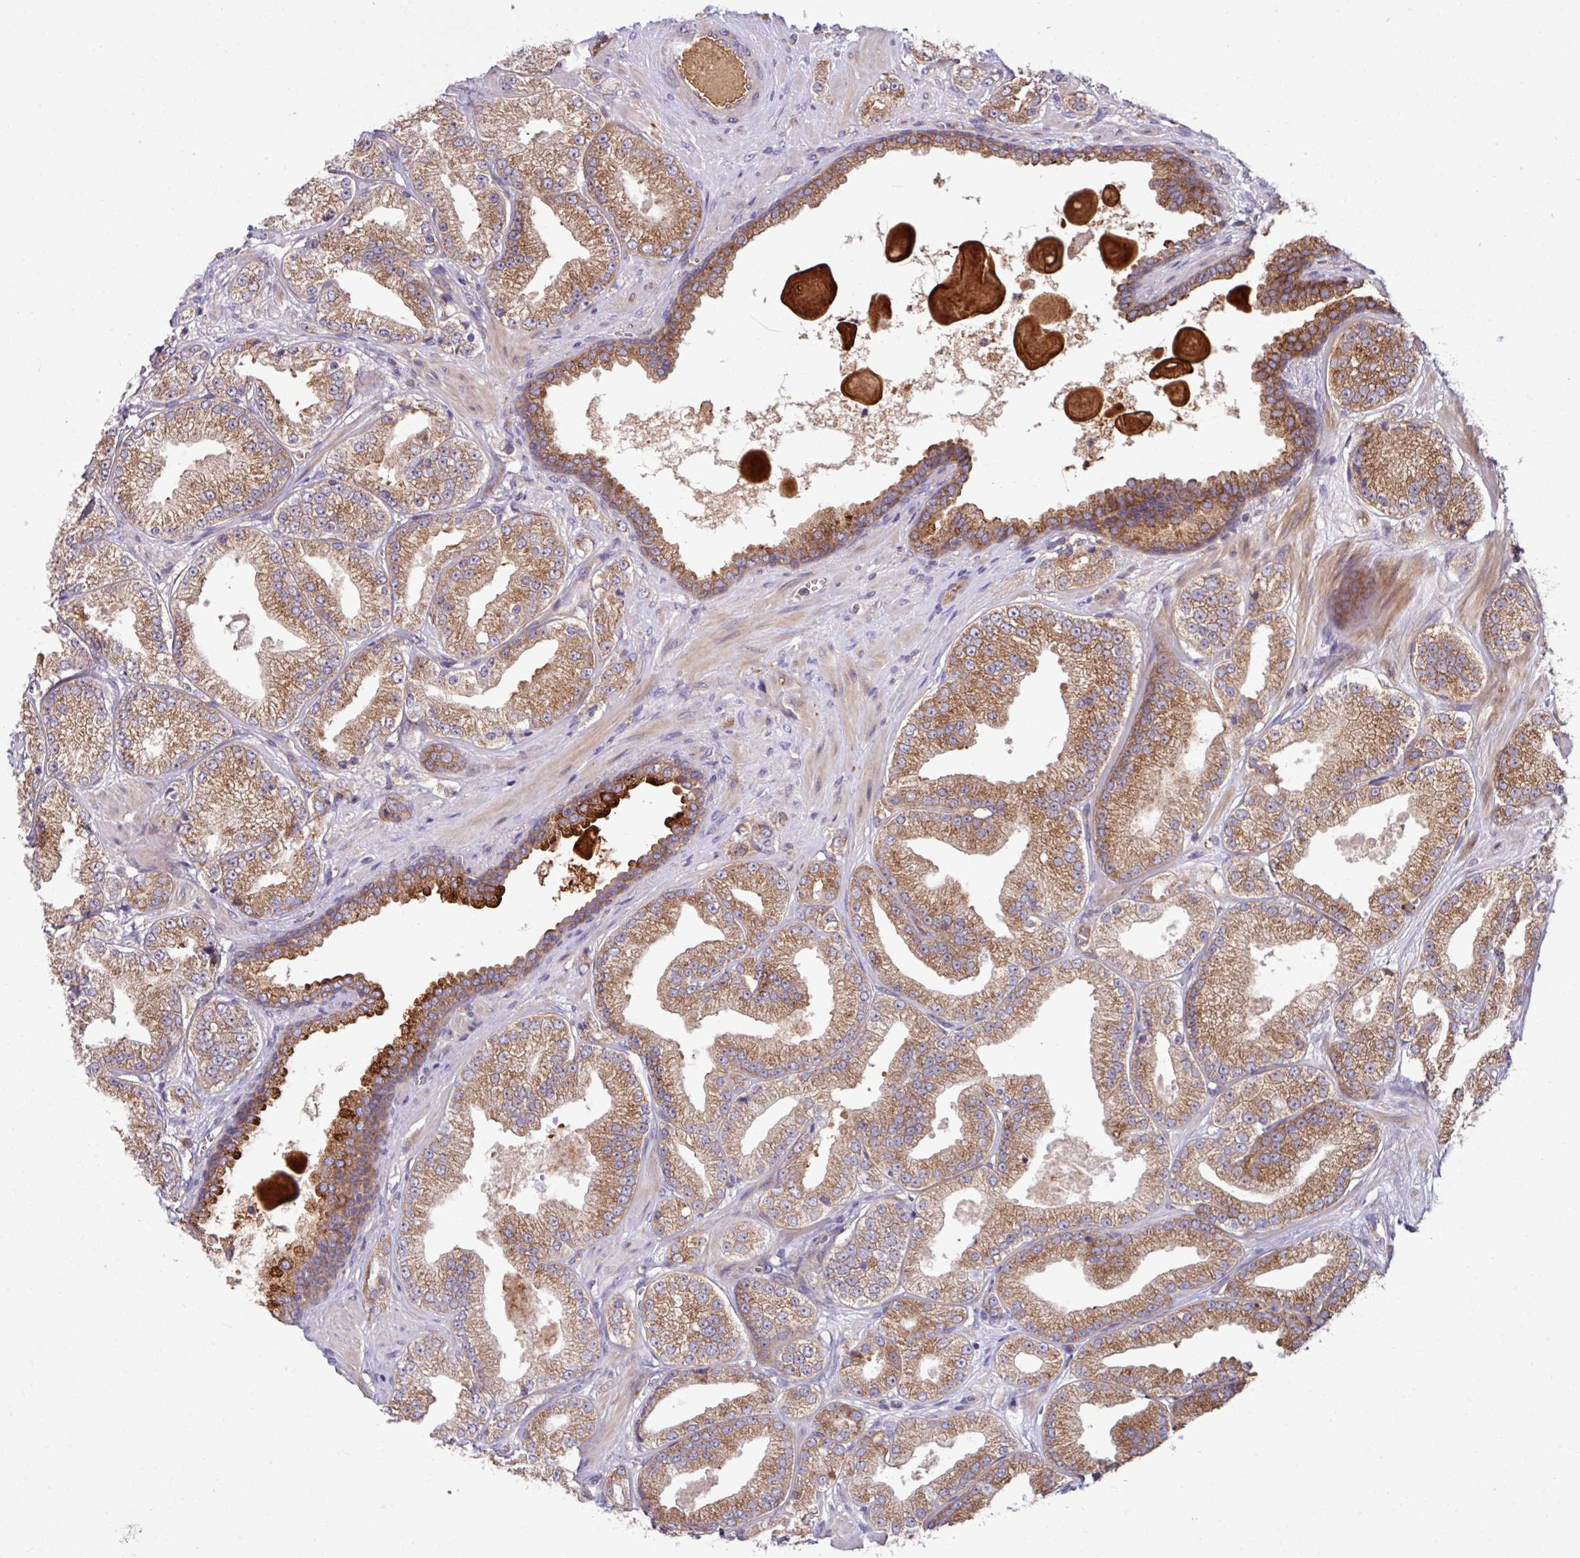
{"staining": {"intensity": "moderate", "quantity": ">75%", "location": "cytoplasmic/membranous"}, "tissue": "prostate cancer", "cell_type": "Tumor cells", "image_type": "cancer", "snomed": [{"axis": "morphology", "description": "Adenocarcinoma, High grade"}, {"axis": "topography", "description": "Prostate"}], "caption": "A medium amount of moderate cytoplasmic/membranous expression is identified in about >75% of tumor cells in prostate cancer tissue. The protein of interest is stained brown, and the nuclei are stained in blue (DAB IHC with brightfield microscopy, high magnification).", "gene": "LSM12", "patient": {"sex": "male", "age": 68}}